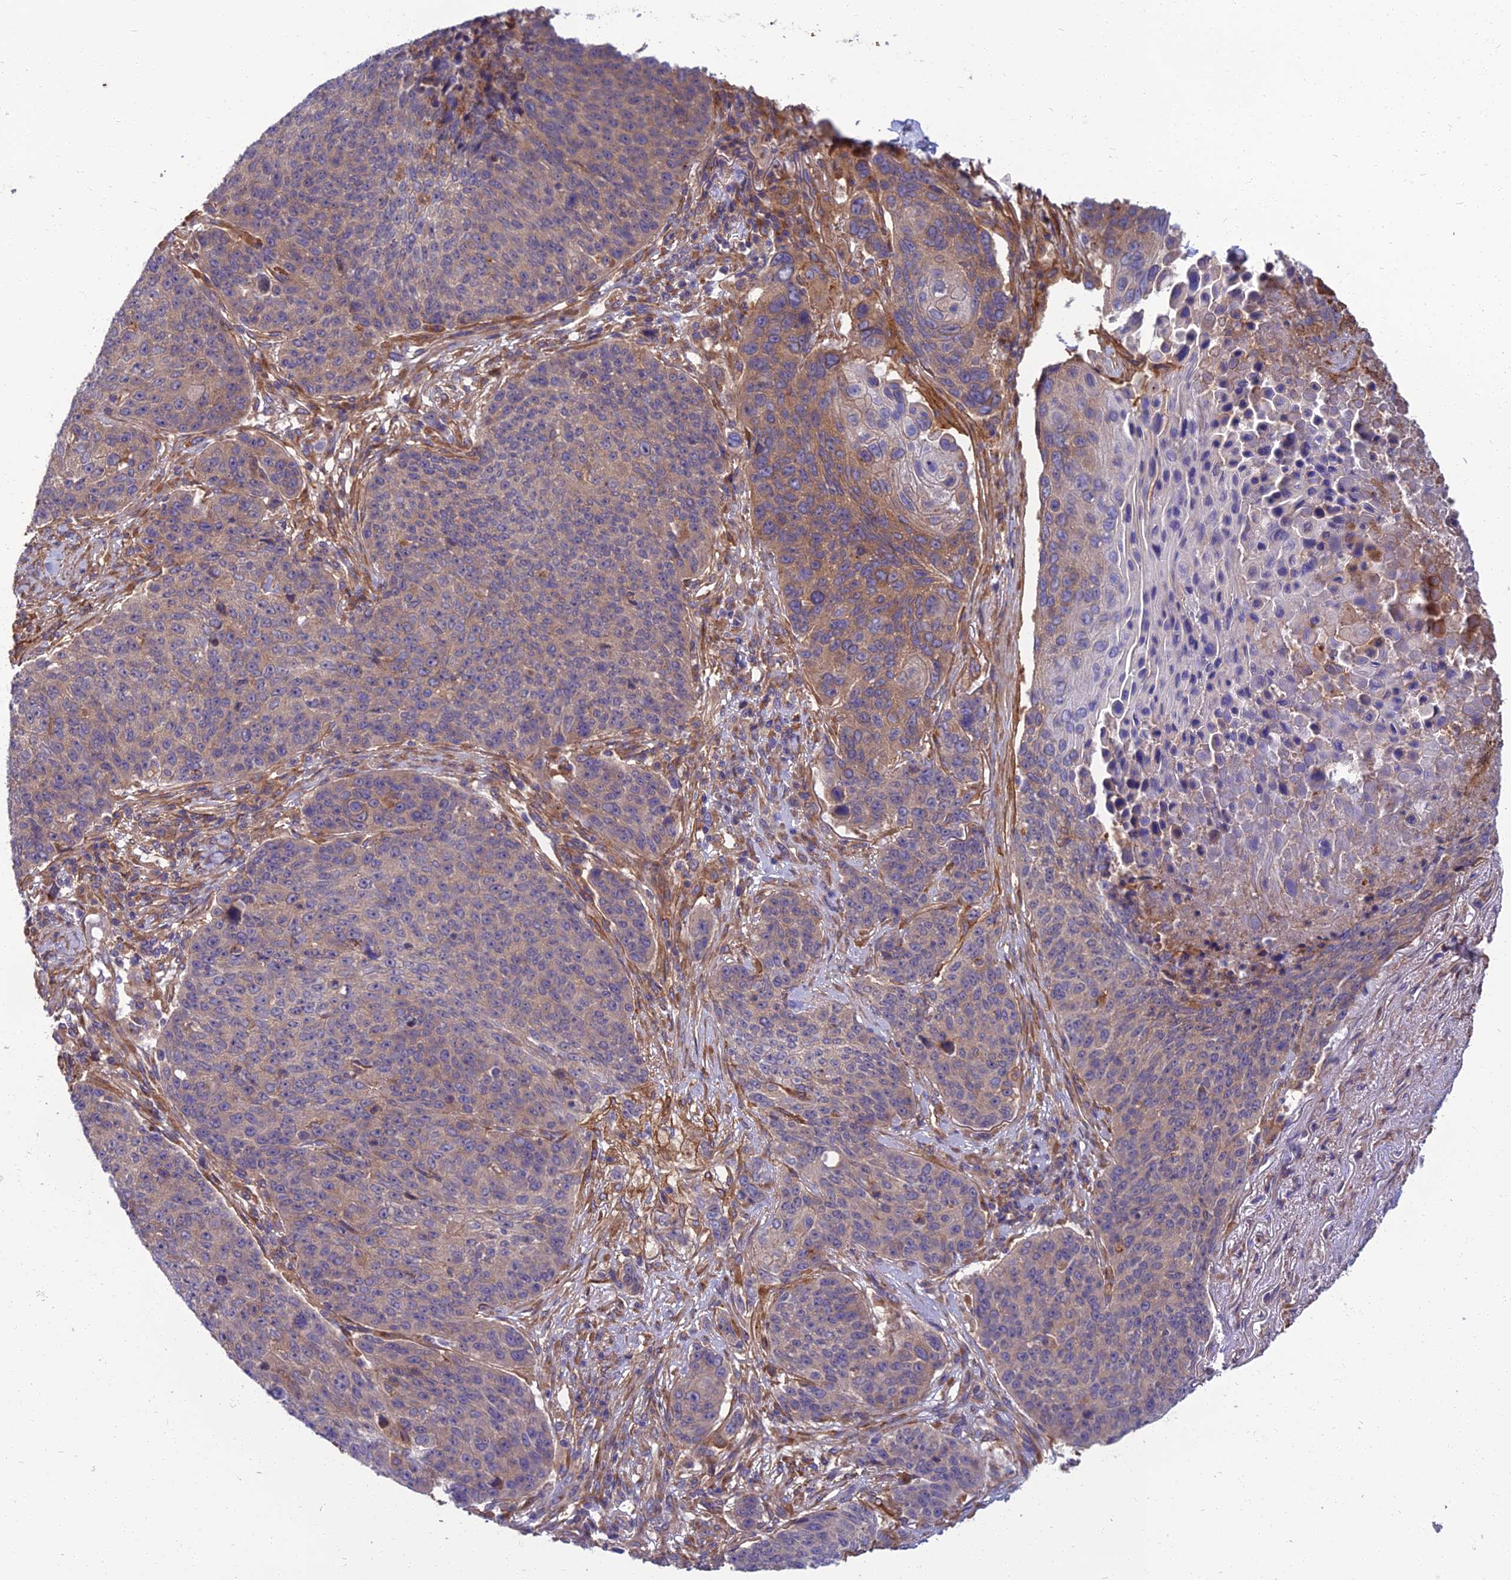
{"staining": {"intensity": "moderate", "quantity": "<25%", "location": "cytoplasmic/membranous"}, "tissue": "lung cancer", "cell_type": "Tumor cells", "image_type": "cancer", "snomed": [{"axis": "morphology", "description": "Normal tissue, NOS"}, {"axis": "morphology", "description": "Squamous cell carcinoma, NOS"}, {"axis": "topography", "description": "Lymph node"}, {"axis": "topography", "description": "Lung"}], "caption": "DAB (3,3'-diaminobenzidine) immunohistochemical staining of lung cancer shows moderate cytoplasmic/membranous protein expression in approximately <25% of tumor cells. Ihc stains the protein of interest in brown and the nuclei are stained blue.", "gene": "WDR24", "patient": {"sex": "male", "age": 66}}